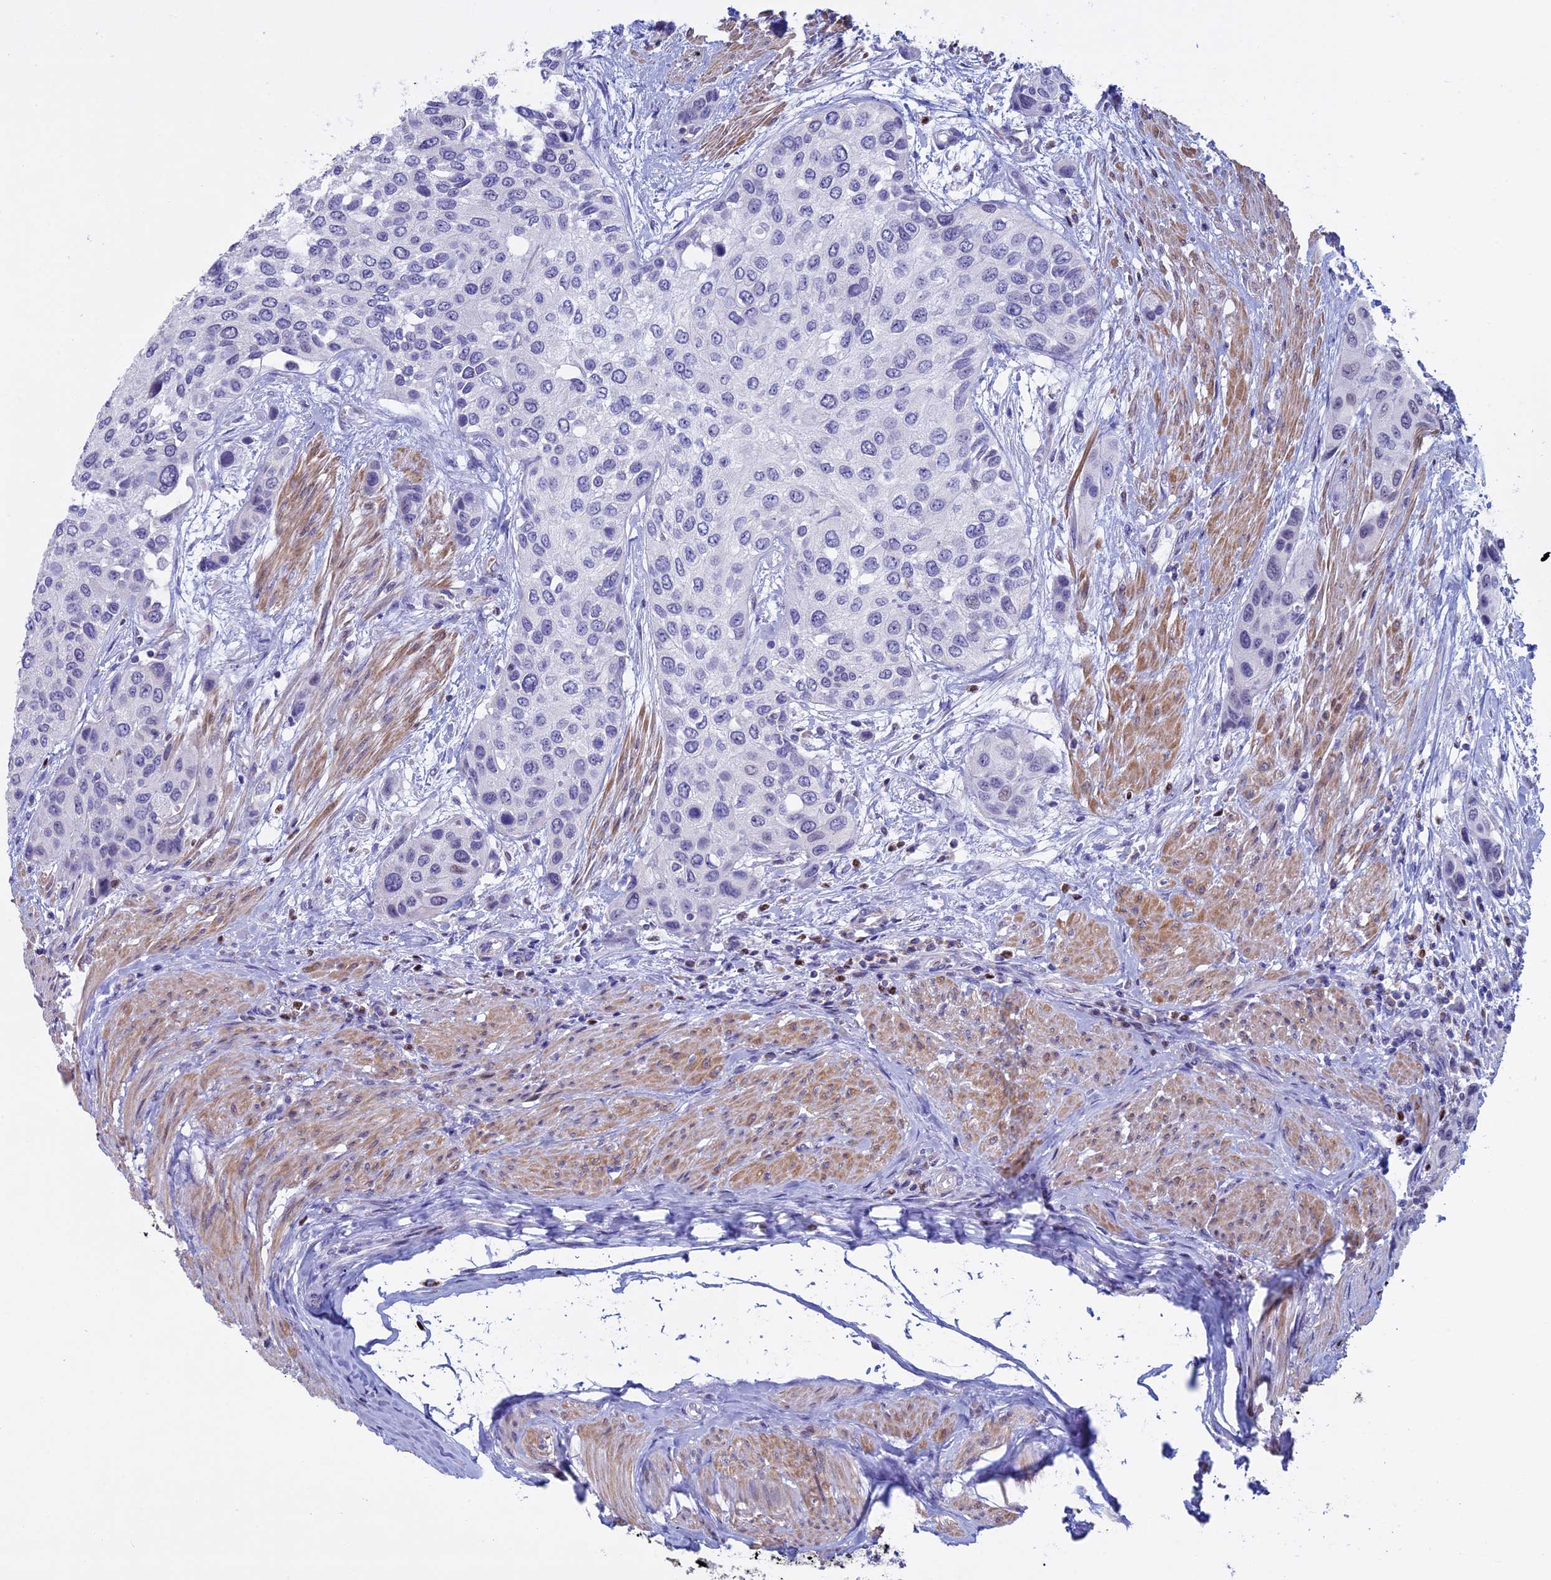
{"staining": {"intensity": "negative", "quantity": "none", "location": "none"}, "tissue": "urothelial cancer", "cell_type": "Tumor cells", "image_type": "cancer", "snomed": [{"axis": "morphology", "description": "Normal tissue, NOS"}, {"axis": "morphology", "description": "Urothelial carcinoma, High grade"}, {"axis": "topography", "description": "Vascular tissue"}, {"axis": "topography", "description": "Urinary bladder"}], "caption": "Human urothelial carcinoma (high-grade) stained for a protein using immunohistochemistry shows no staining in tumor cells.", "gene": "ACSS1", "patient": {"sex": "female", "age": 56}}